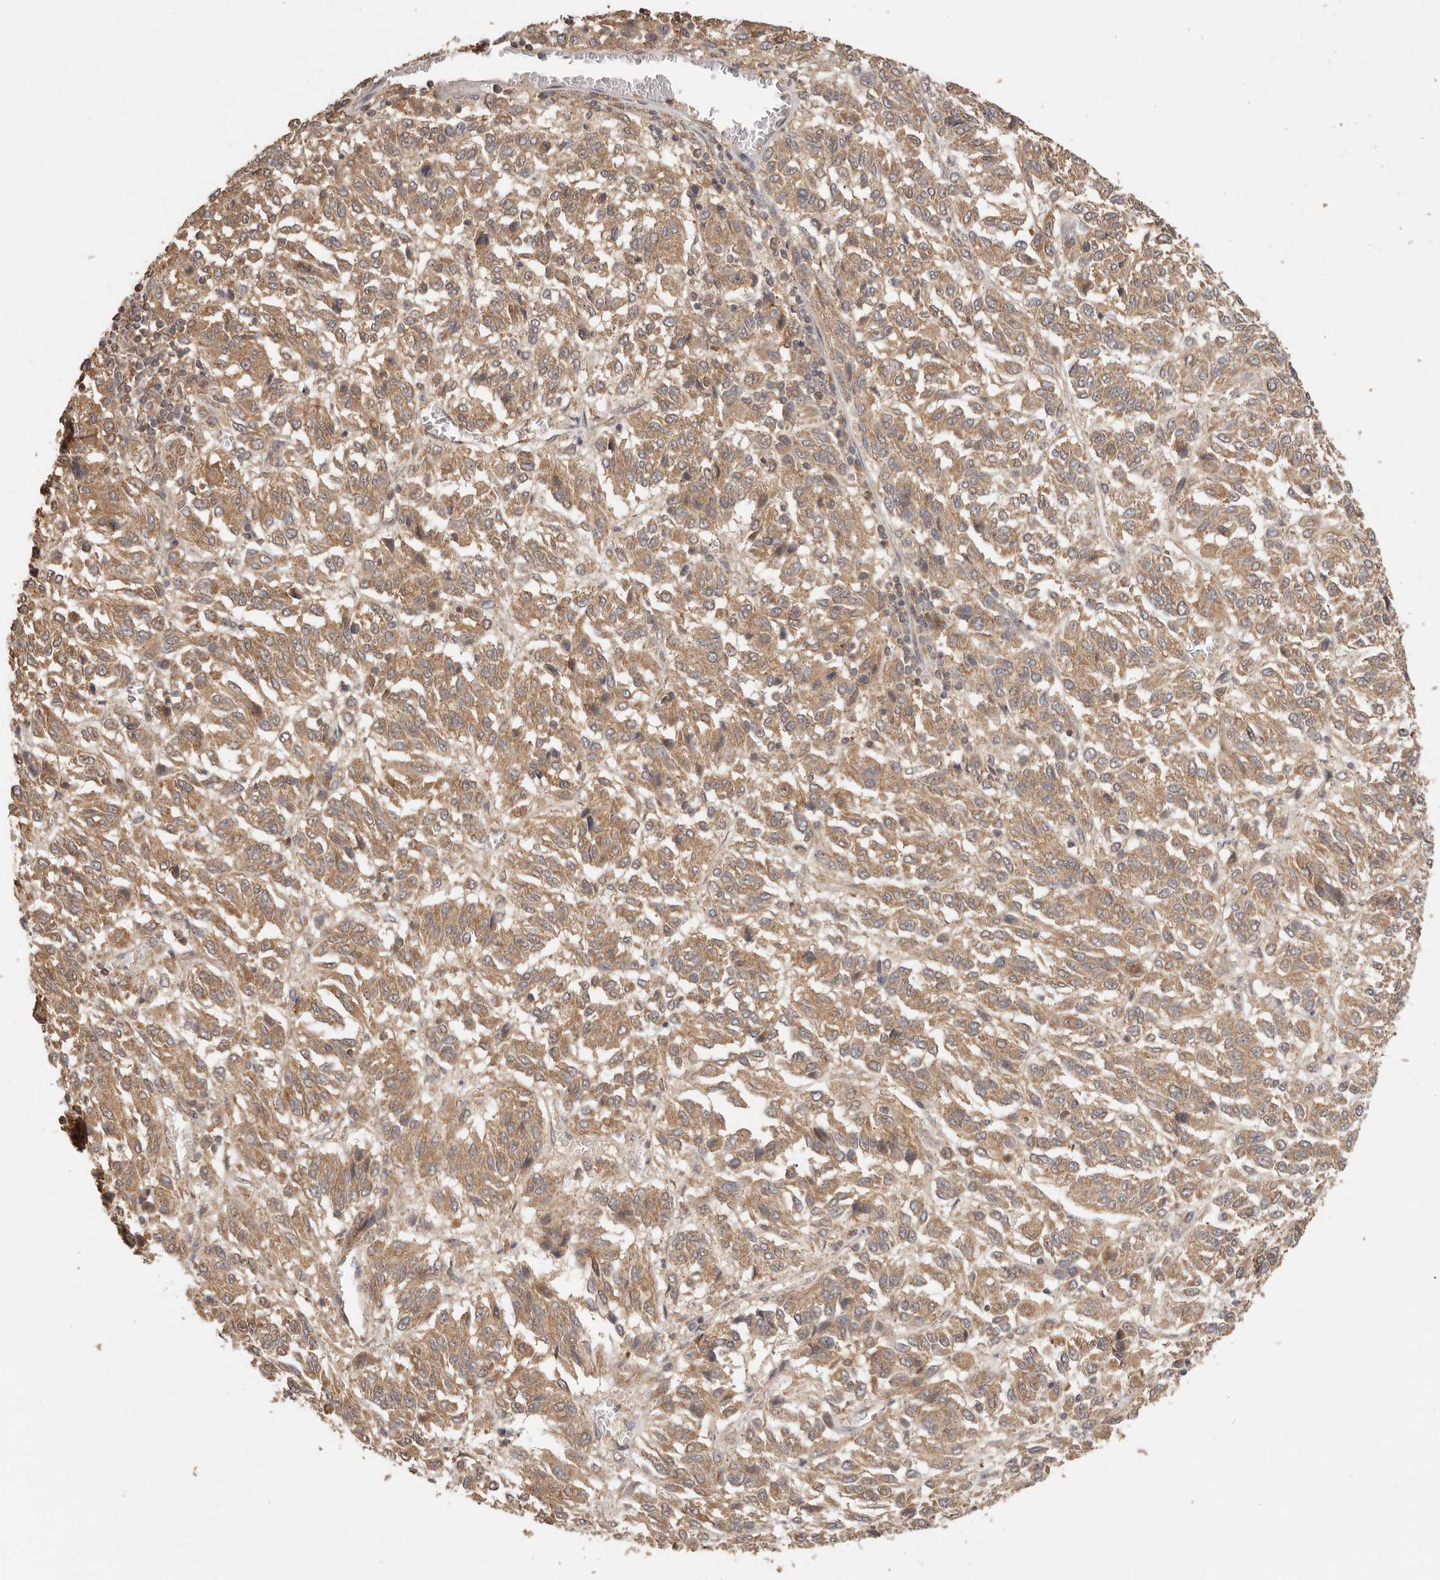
{"staining": {"intensity": "moderate", "quantity": ">75%", "location": "cytoplasmic/membranous"}, "tissue": "melanoma", "cell_type": "Tumor cells", "image_type": "cancer", "snomed": [{"axis": "morphology", "description": "Malignant melanoma, Metastatic site"}, {"axis": "topography", "description": "Lung"}], "caption": "There is medium levels of moderate cytoplasmic/membranous staining in tumor cells of melanoma, as demonstrated by immunohistochemical staining (brown color).", "gene": "AFDN", "patient": {"sex": "male", "age": 64}}